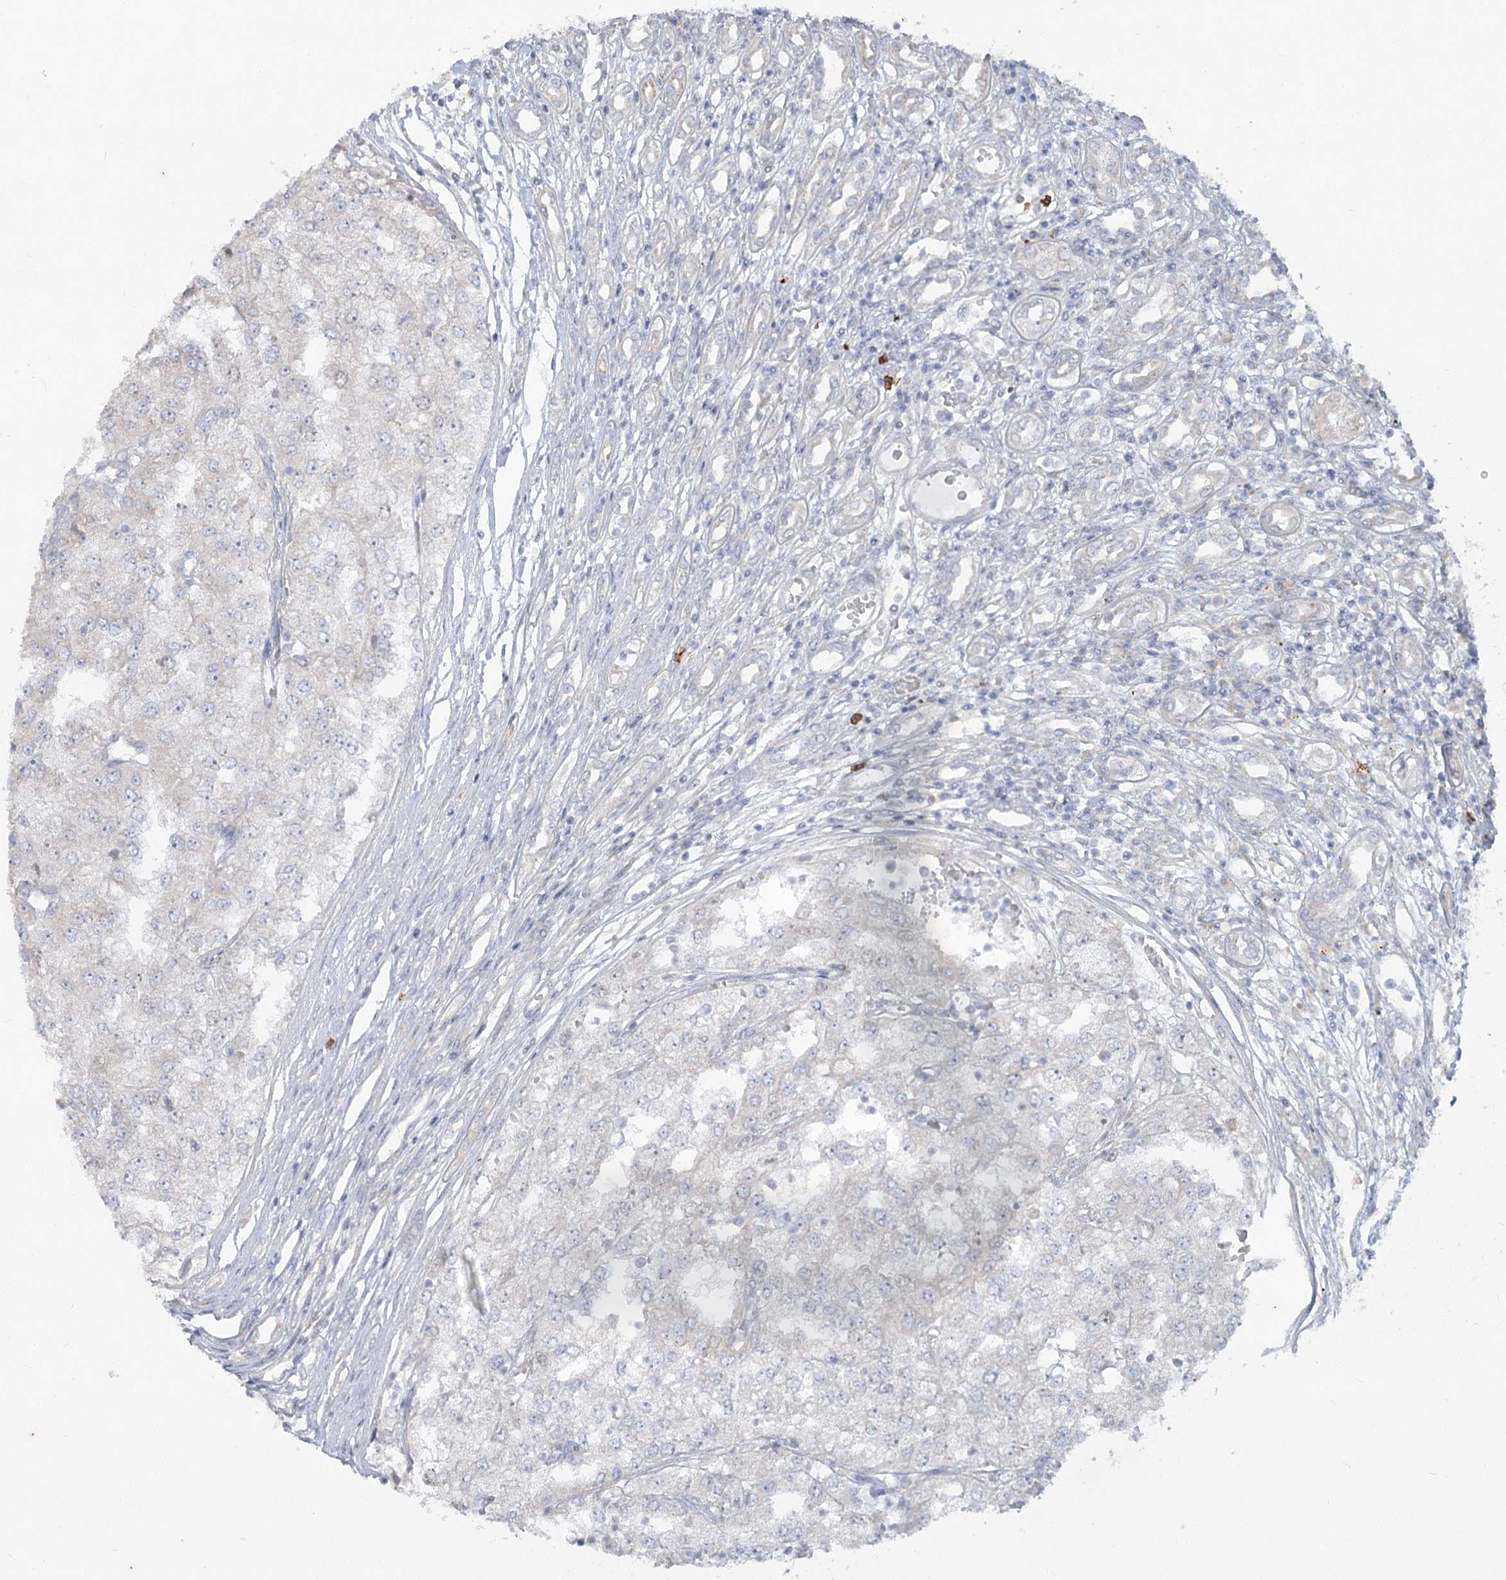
{"staining": {"intensity": "negative", "quantity": "none", "location": "none"}, "tissue": "renal cancer", "cell_type": "Tumor cells", "image_type": "cancer", "snomed": [{"axis": "morphology", "description": "Adenocarcinoma, NOS"}, {"axis": "topography", "description": "Kidney"}], "caption": "DAB immunohistochemical staining of human renal cancer displays no significant expression in tumor cells. Brightfield microscopy of immunohistochemistry stained with DAB (brown) and hematoxylin (blue), captured at high magnification.", "gene": "PLA2G12A", "patient": {"sex": "female", "age": 54}}